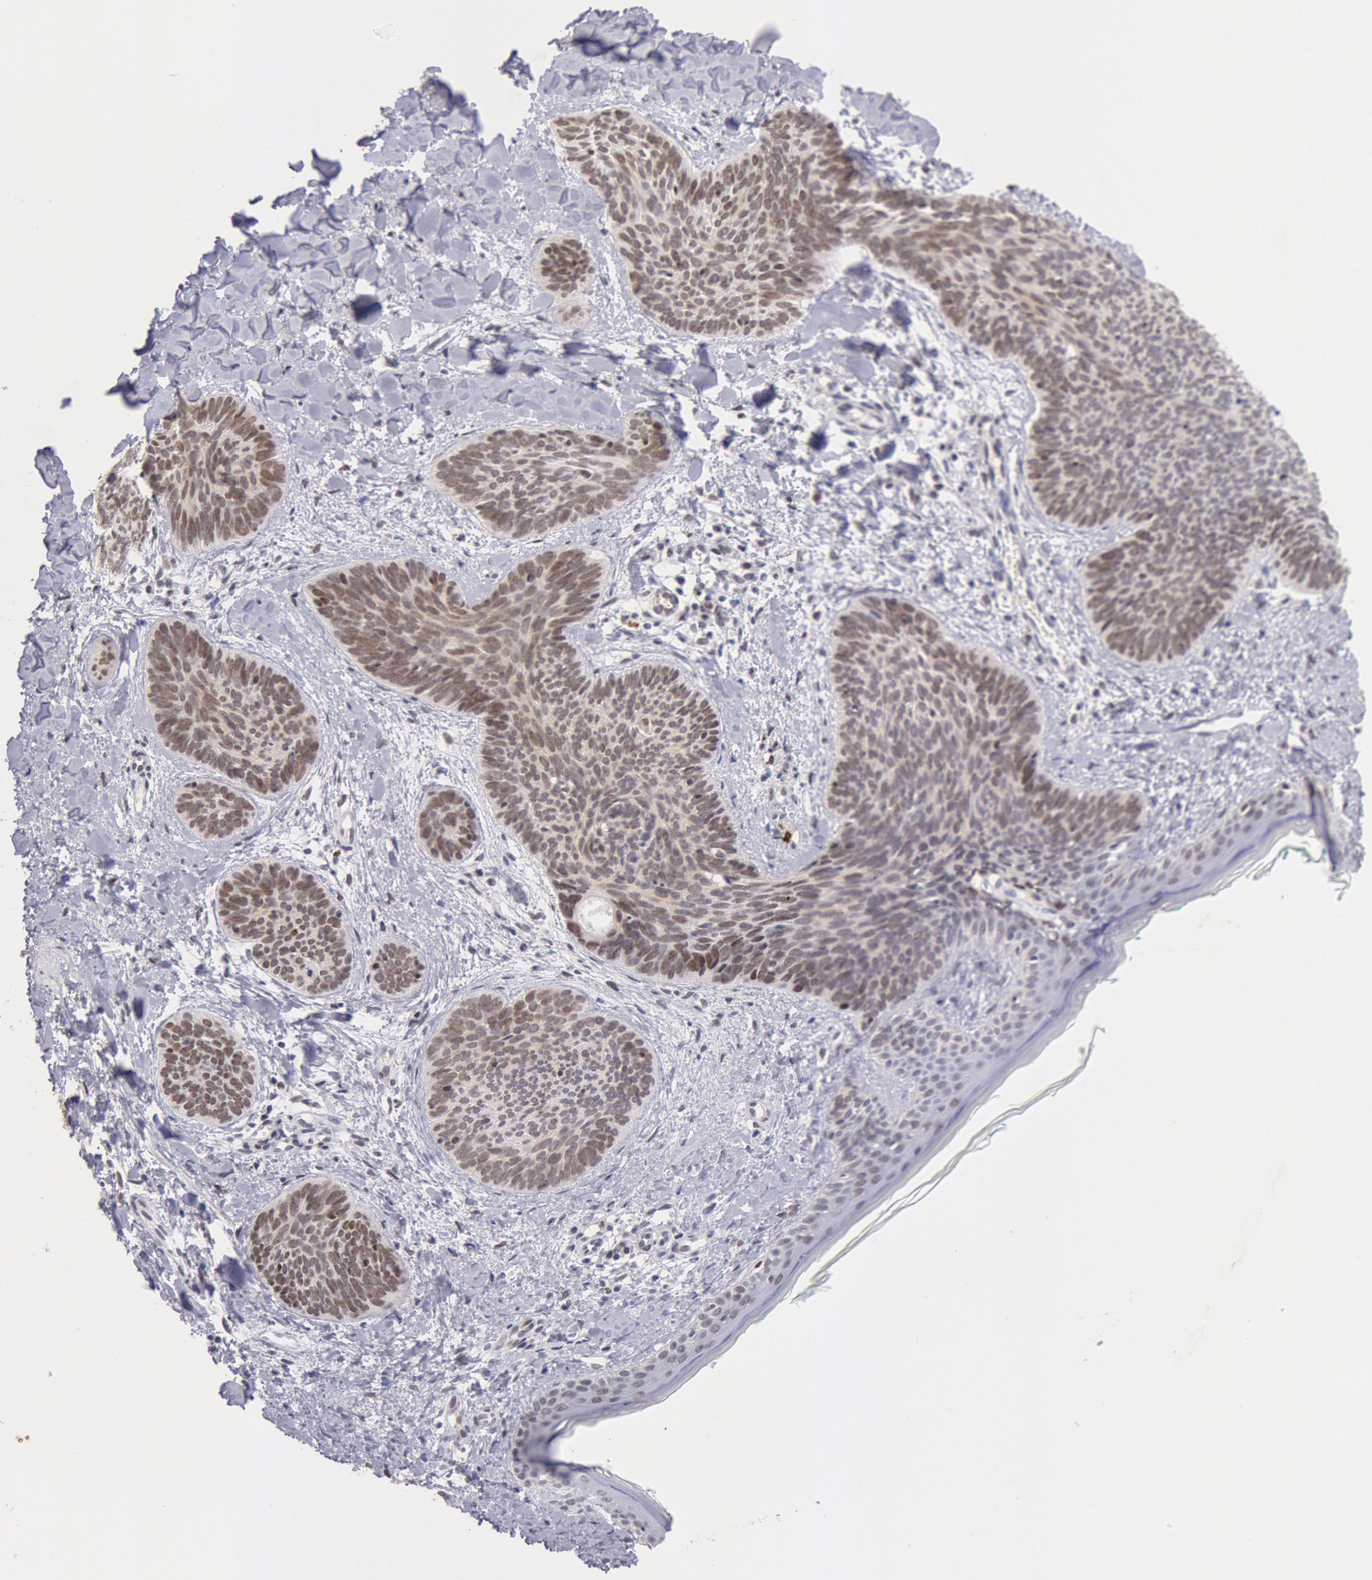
{"staining": {"intensity": "weak", "quantity": ">75%", "location": "nuclear"}, "tissue": "skin cancer", "cell_type": "Tumor cells", "image_type": "cancer", "snomed": [{"axis": "morphology", "description": "Basal cell carcinoma"}, {"axis": "topography", "description": "Skin"}], "caption": "A histopathology image of human skin cancer stained for a protein exhibits weak nuclear brown staining in tumor cells. (IHC, brightfield microscopy, high magnification).", "gene": "CDKN2B", "patient": {"sex": "female", "age": 81}}